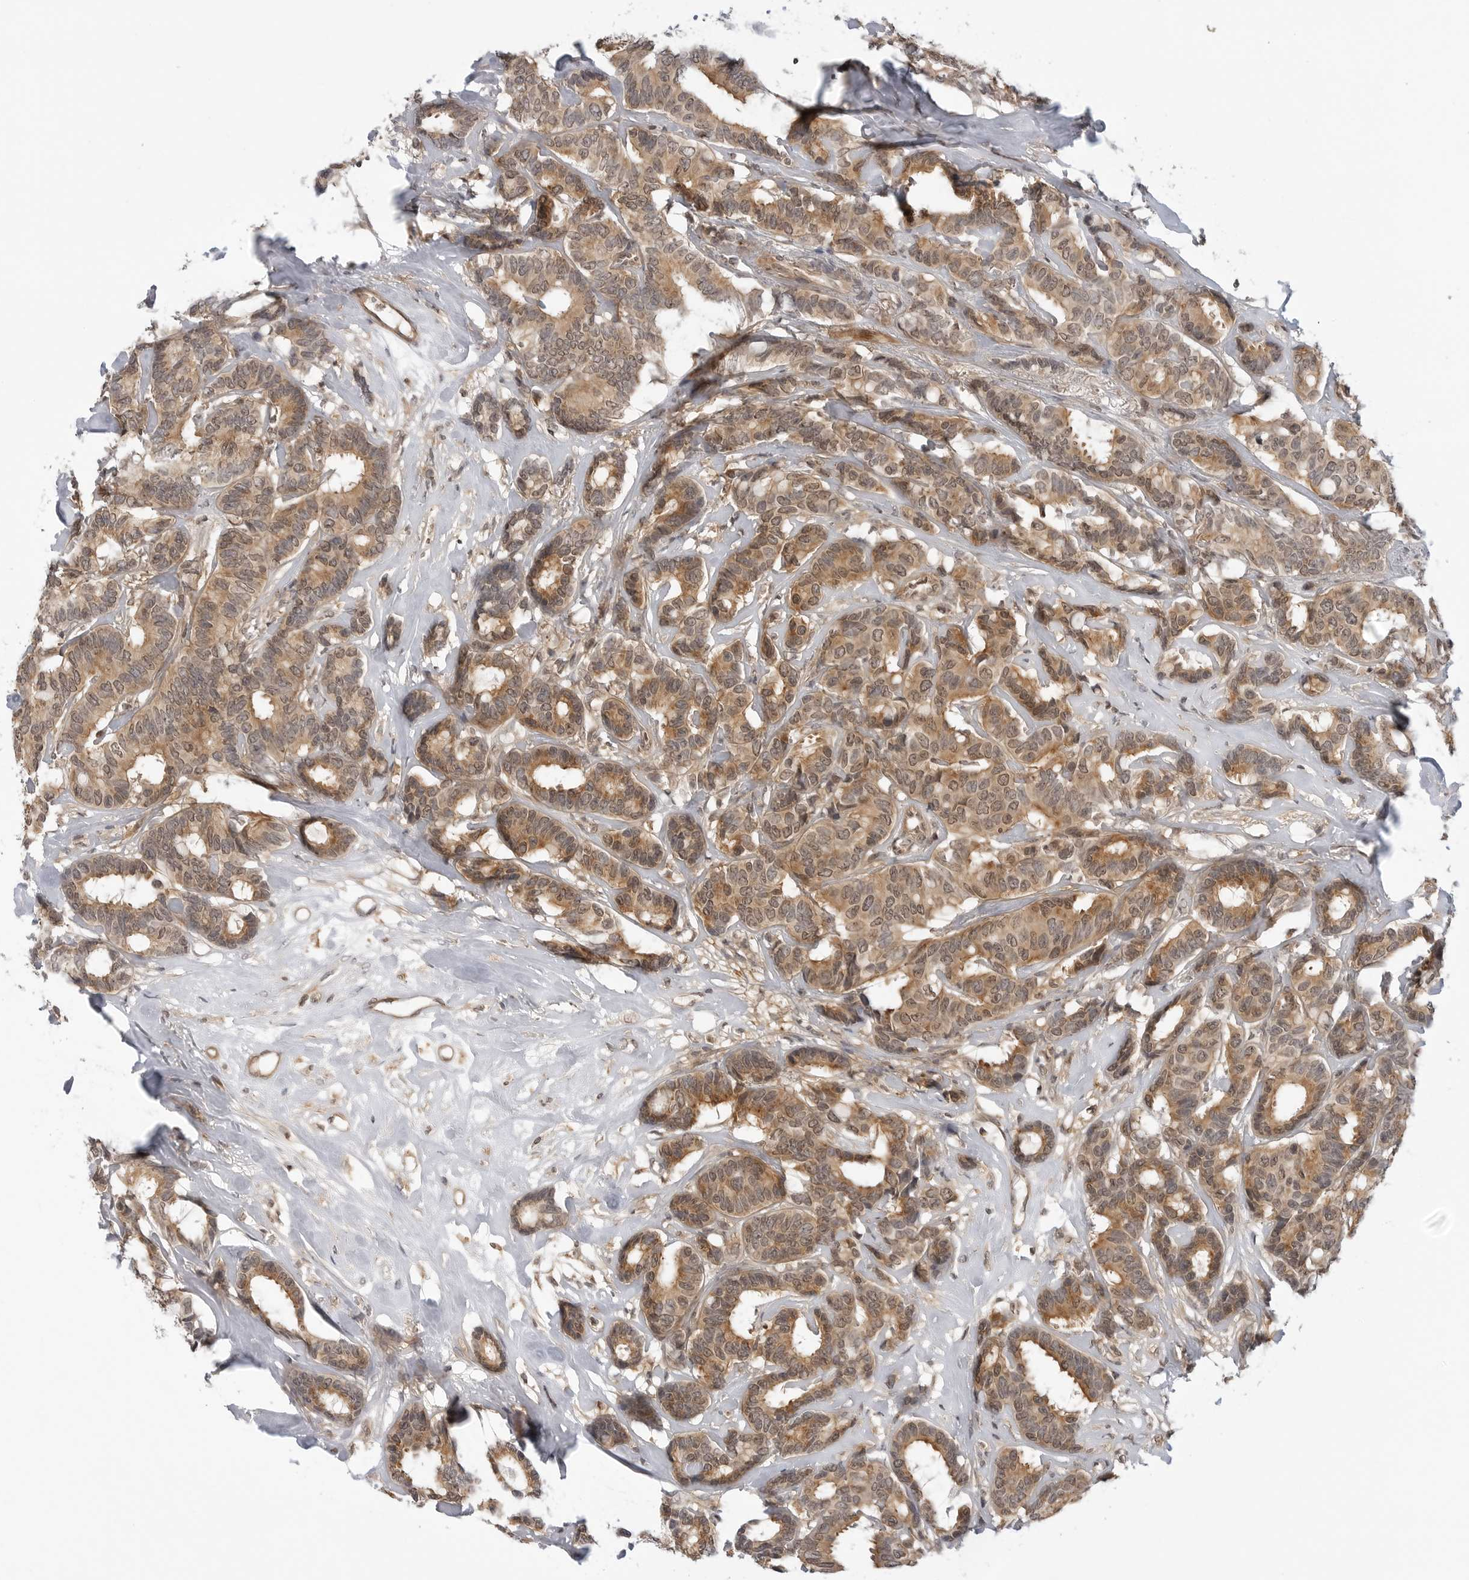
{"staining": {"intensity": "moderate", "quantity": ">75%", "location": "cytoplasmic/membranous,nuclear"}, "tissue": "breast cancer", "cell_type": "Tumor cells", "image_type": "cancer", "snomed": [{"axis": "morphology", "description": "Duct carcinoma"}, {"axis": "topography", "description": "Breast"}], "caption": "This micrograph demonstrates immunohistochemistry staining of human breast cancer (intraductal carcinoma), with medium moderate cytoplasmic/membranous and nuclear expression in about >75% of tumor cells.", "gene": "MAP2K5", "patient": {"sex": "female", "age": 87}}